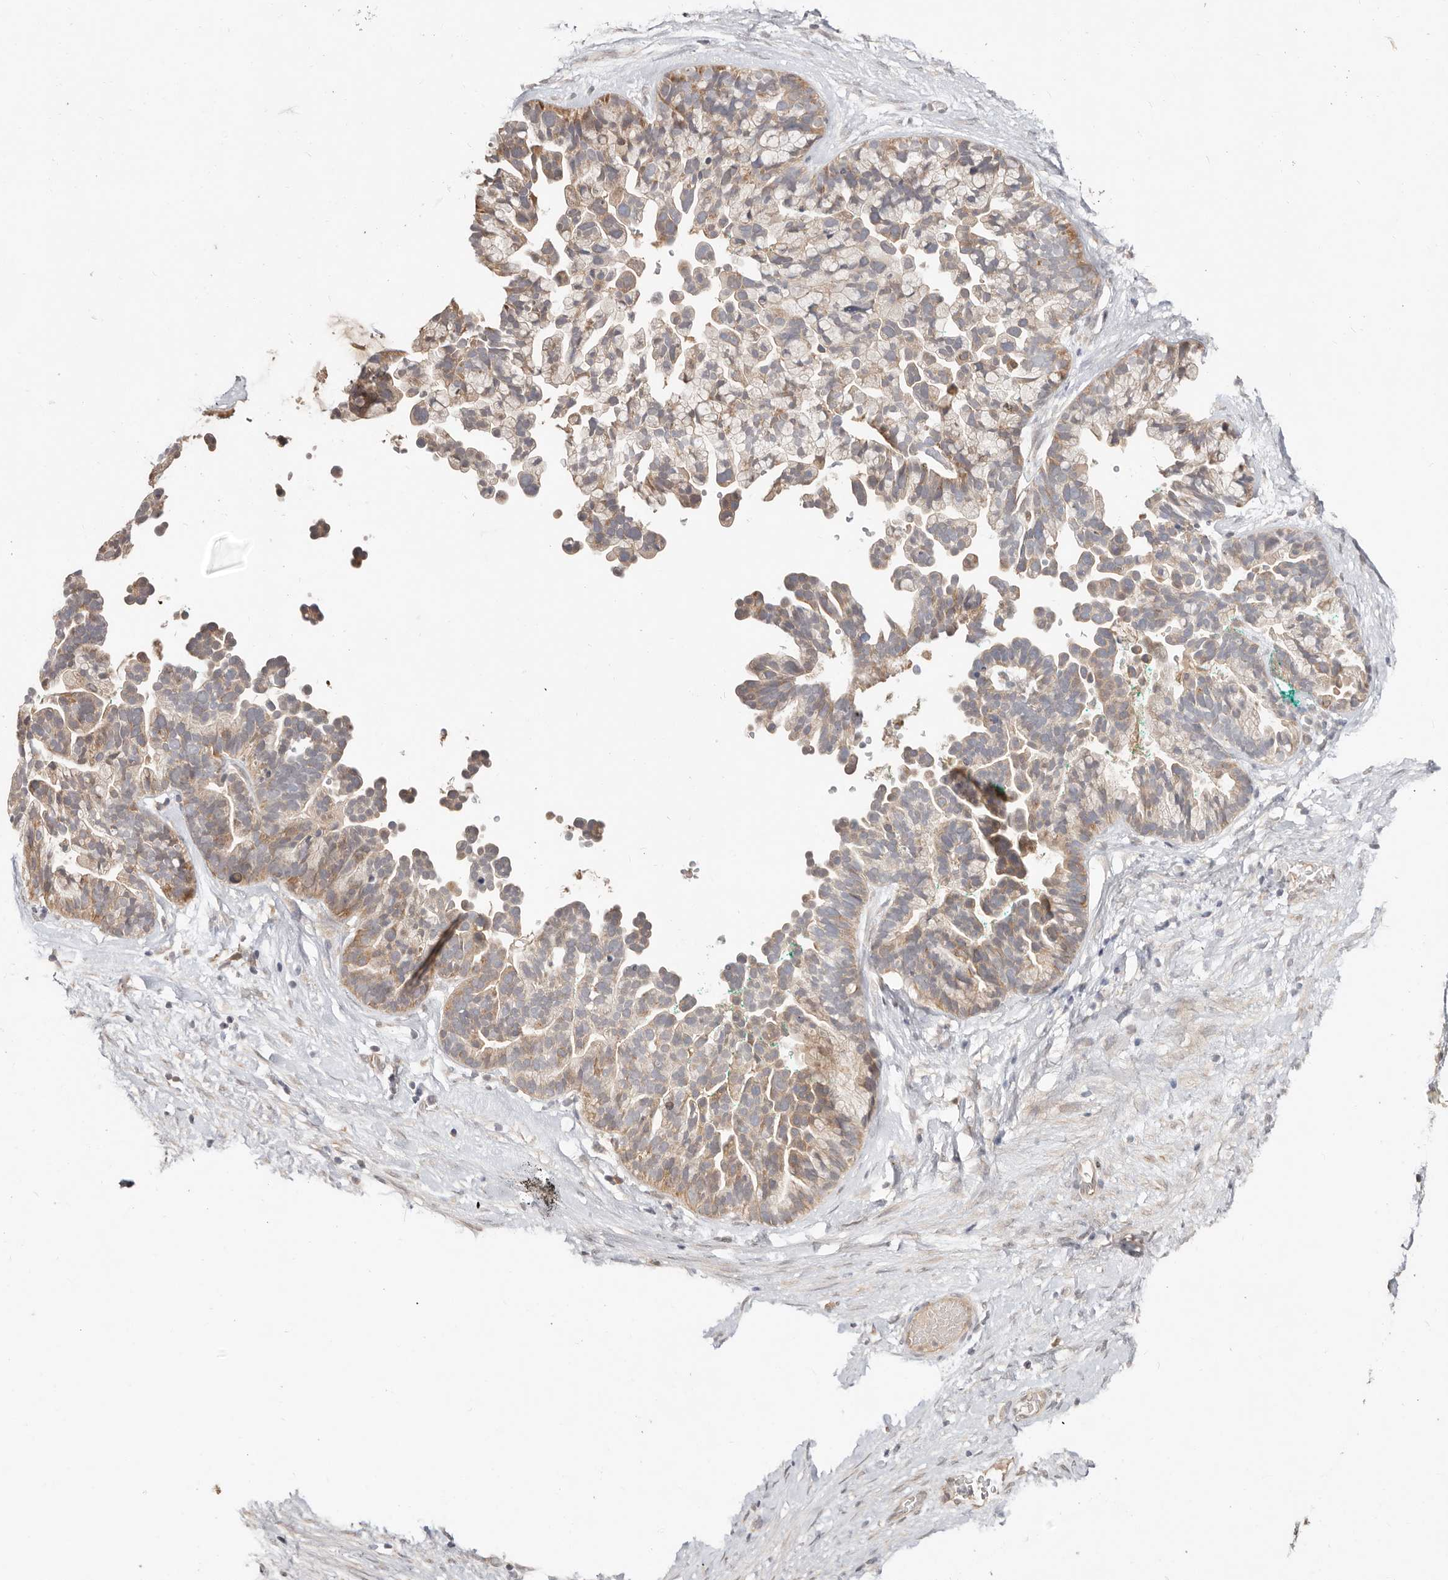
{"staining": {"intensity": "weak", "quantity": ">75%", "location": "cytoplasmic/membranous"}, "tissue": "ovarian cancer", "cell_type": "Tumor cells", "image_type": "cancer", "snomed": [{"axis": "morphology", "description": "Cystadenocarcinoma, serous, NOS"}, {"axis": "topography", "description": "Ovary"}], "caption": "Immunohistochemical staining of serous cystadenocarcinoma (ovarian) displays low levels of weak cytoplasmic/membranous protein expression in approximately >75% of tumor cells. The protein is shown in brown color, while the nuclei are stained blue.", "gene": "MTFR2", "patient": {"sex": "female", "age": 56}}